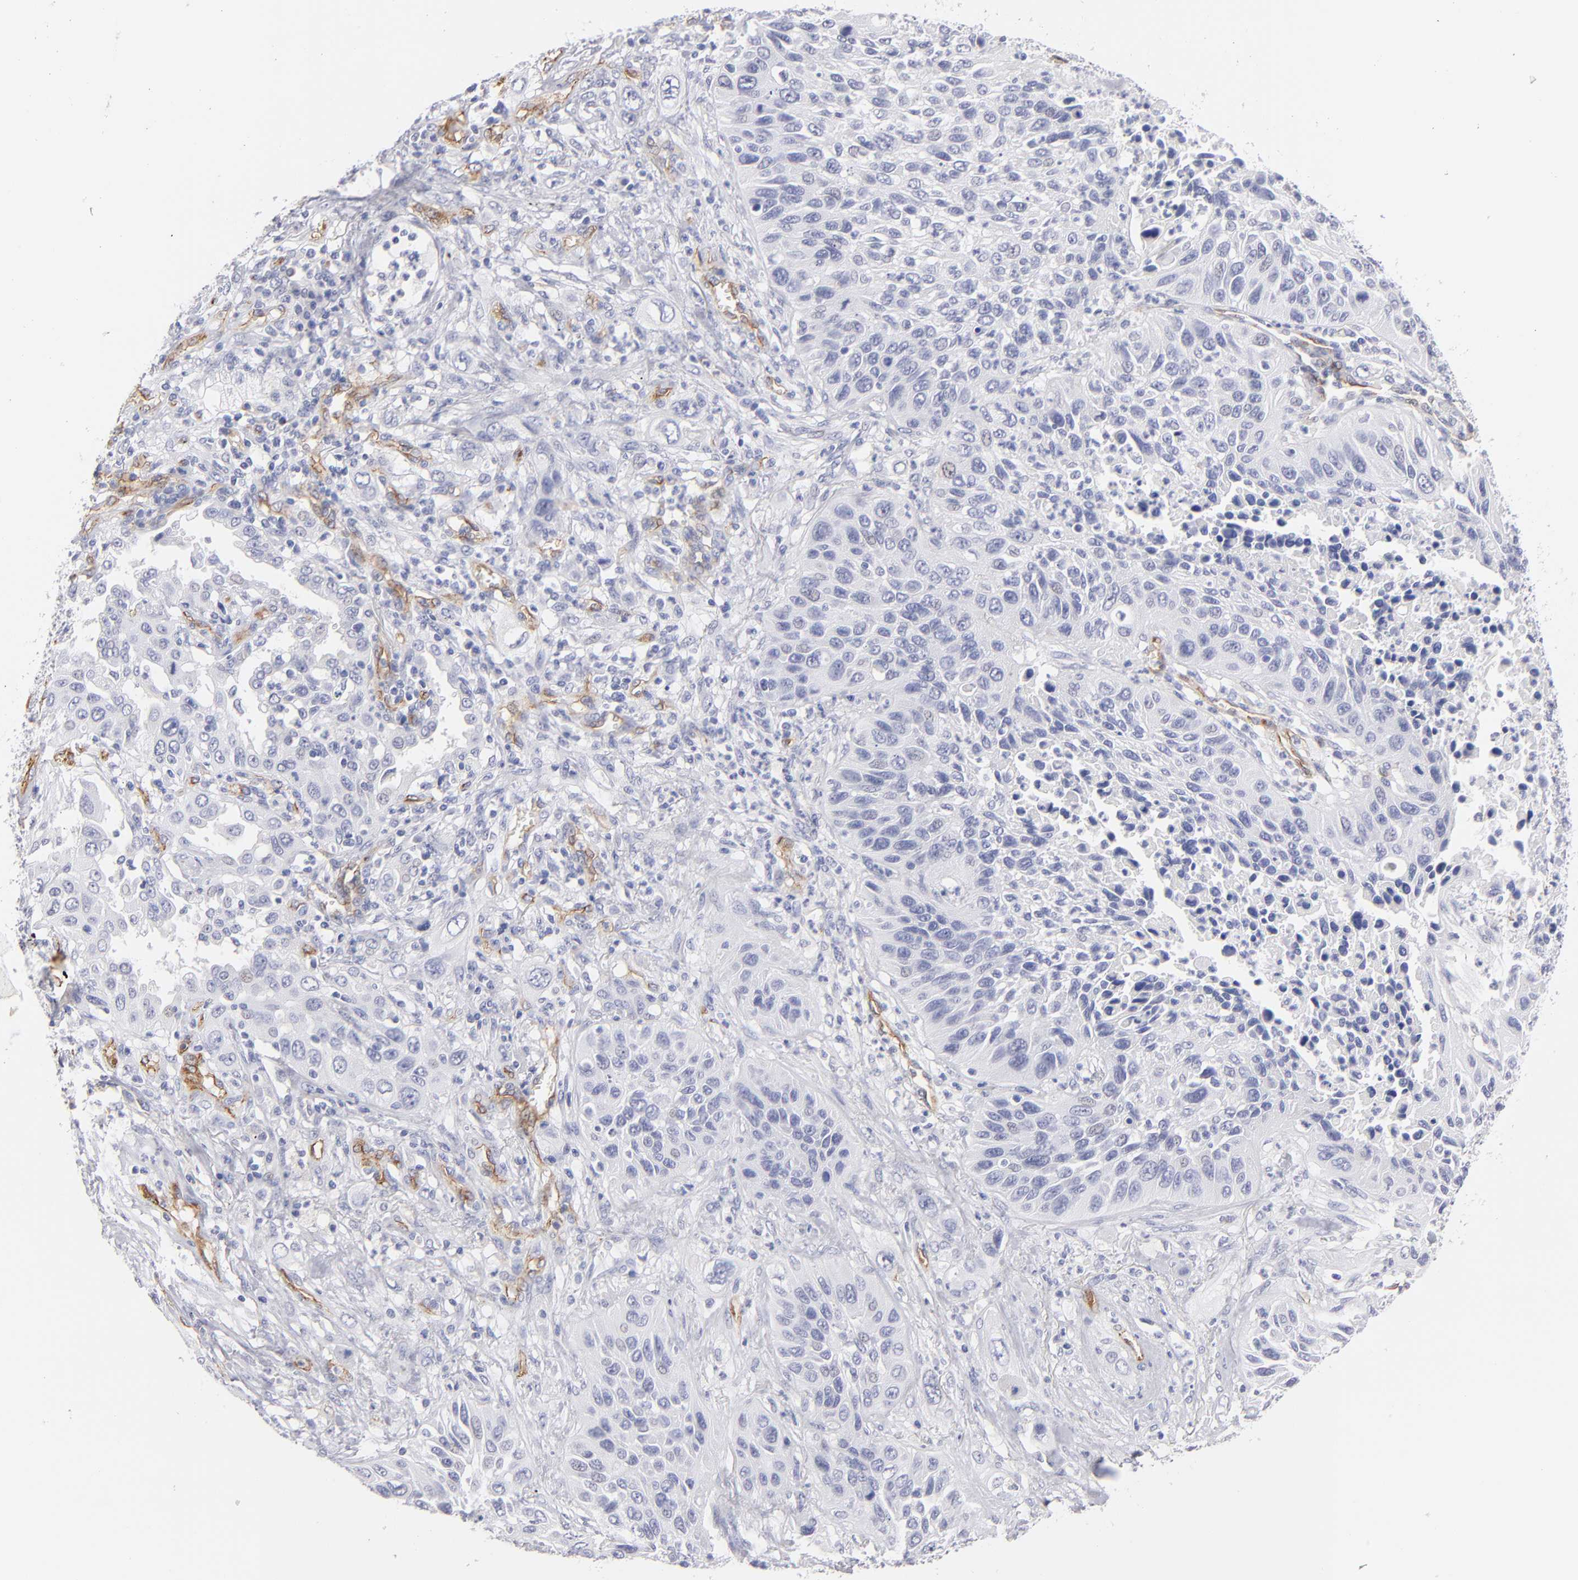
{"staining": {"intensity": "negative", "quantity": "none", "location": "none"}, "tissue": "lung cancer", "cell_type": "Tumor cells", "image_type": "cancer", "snomed": [{"axis": "morphology", "description": "Squamous cell carcinoma, NOS"}, {"axis": "topography", "description": "Lung"}], "caption": "An immunohistochemistry (IHC) histopathology image of lung cancer is shown. There is no staining in tumor cells of lung cancer.", "gene": "PLVAP", "patient": {"sex": "female", "age": 76}}